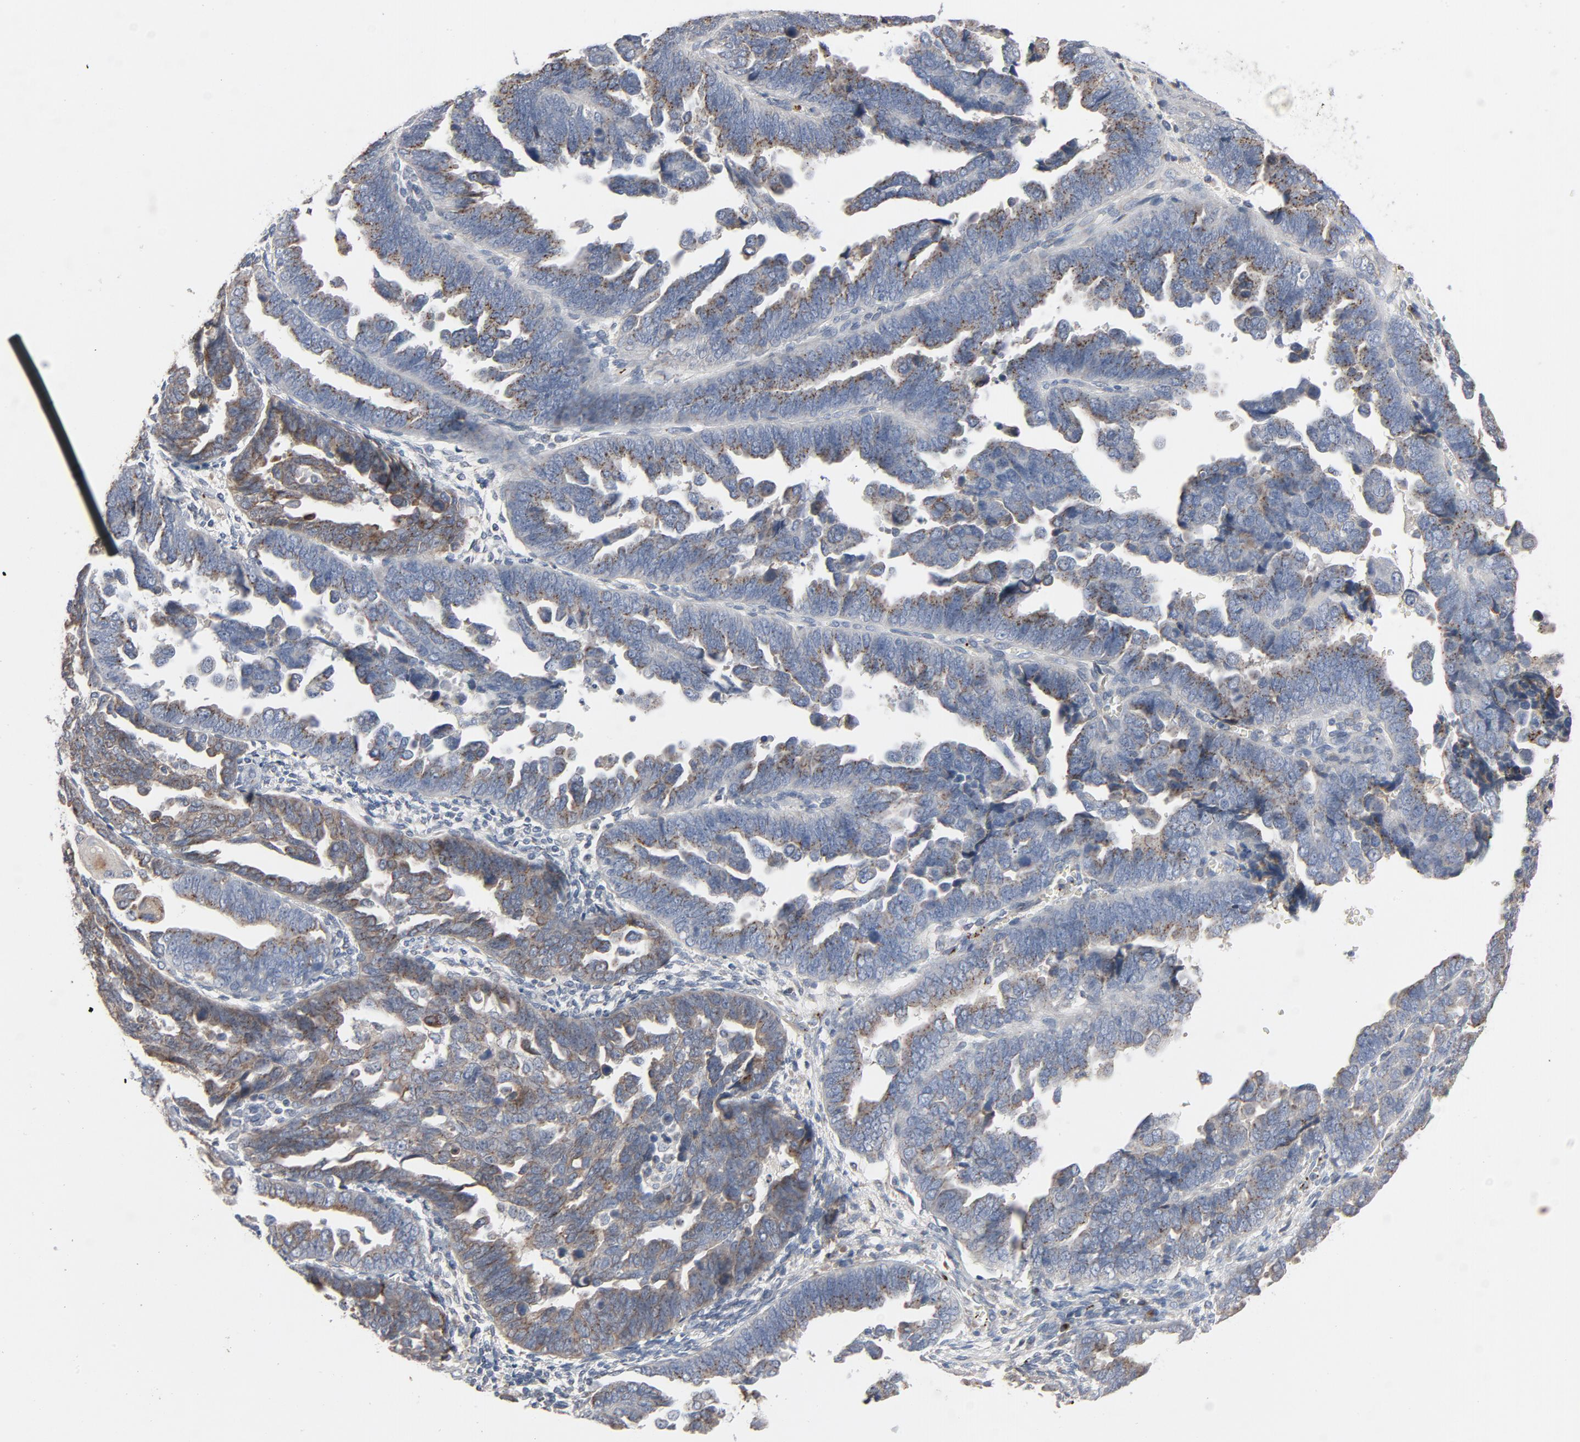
{"staining": {"intensity": "weak", "quantity": "<25%", "location": "cytoplasmic/membranous"}, "tissue": "endometrial cancer", "cell_type": "Tumor cells", "image_type": "cancer", "snomed": [{"axis": "morphology", "description": "Adenocarcinoma, NOS"}, {"axis": "topography", "description": "Endometrium"}], "caption": "Immunohistochemistry of human adenocarcinoma (endometrial) shows no expression in tumor cells.", "gene": "LMAN2", "patient": {"sex": "female", "age": 63}}